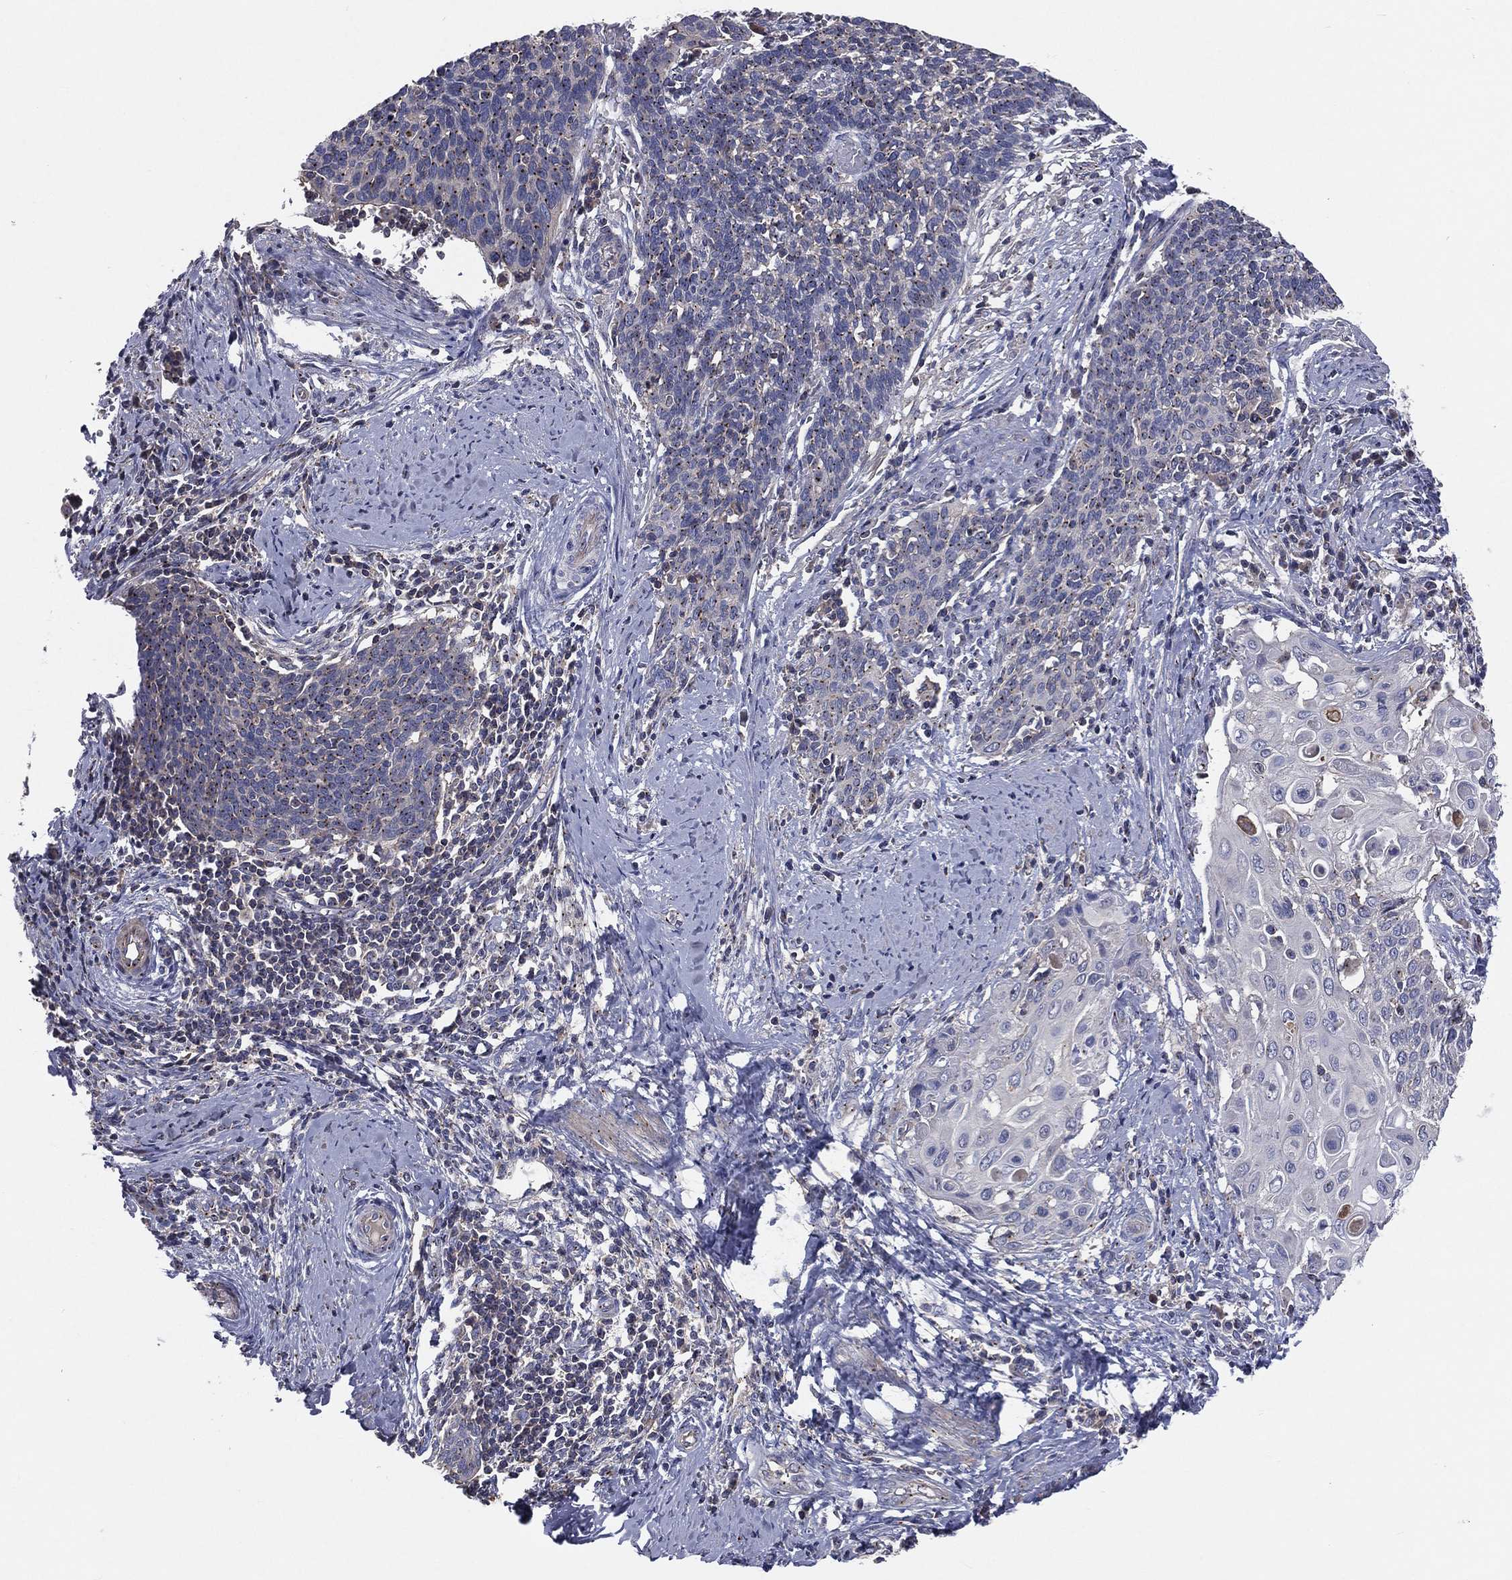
{"staining": {"intensity": "weak", "quantity": "<25%", "location": "cytoplasmic/membranous"}, "tissue": "cervical cancer", "cell_type": "Tumor cells", "image_type": "cancer", "snomed": [{"axis": "morphology", "description": "Squamous cell carcinoma, NOS"}, {"axis": "topography", "description": "Cervix"}], "caption": "DAB (3,3'-diaminobenzidine) immunohistochemical staining of human cervical squamous cell carcinoma exhibits no significant staining in tumor cells.", "gene": "CROCC", "patient": {"sex": "female", "age": 39}}